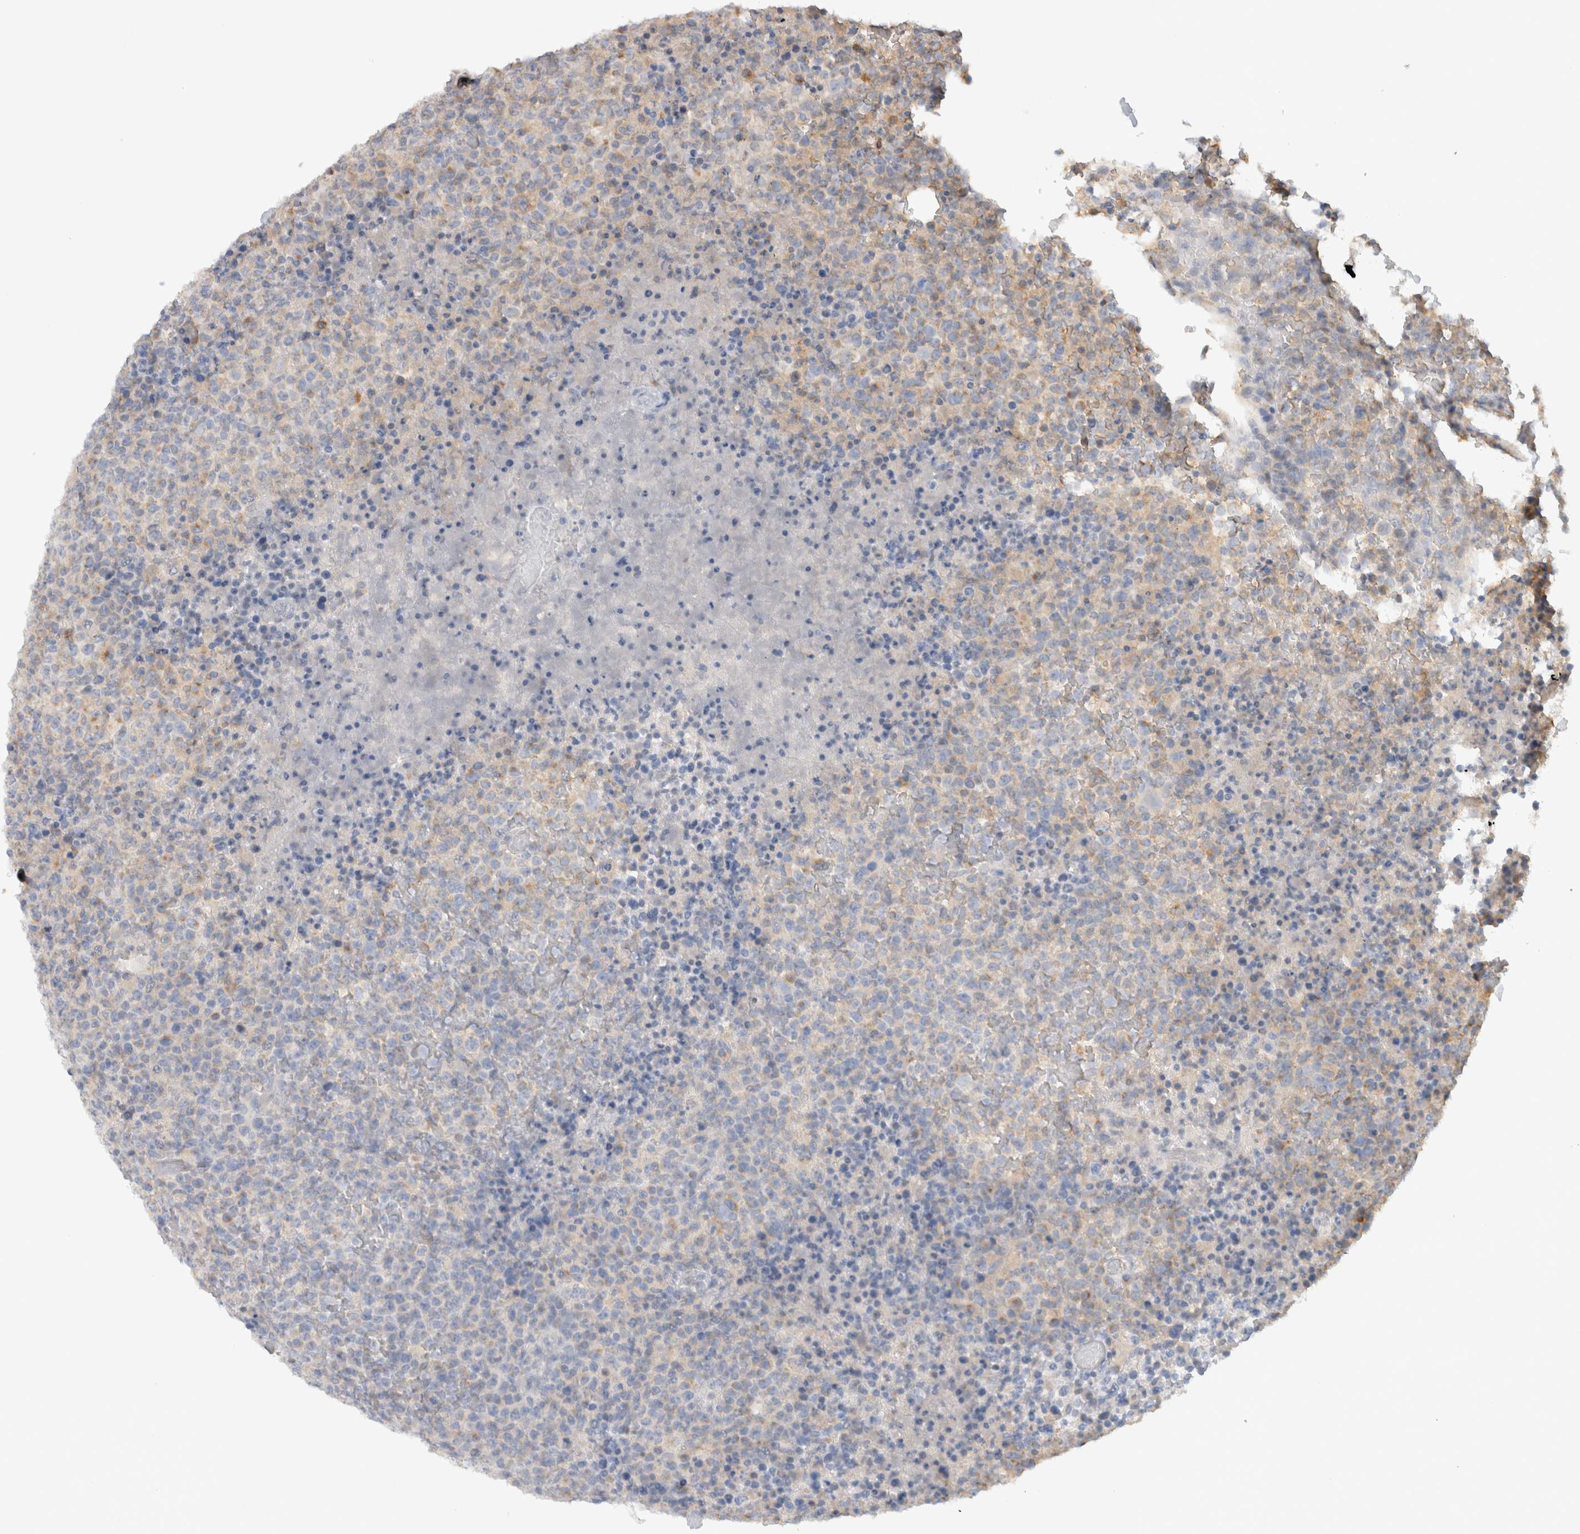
{"staining": {"intensity": "weak", "quantity": "25%-75%", "location": "cytoplasmic/membranous"}, "tissue": "lymphoma", "cell_type": "Tumor cells", "image_type": "cancer", "snomed": [{"axis": "morphology", "description": "Malignant lymphoma, non-Hodgkin's type, High grade"}, {"axis": "topography", "description": "Lymph node"}], "caption": "Human lymphoma stained with a brown dye demonstrates weak cytoplasmic/membranous positive positivity in about 25%-75% of tumor cells.", "gene": "GAS1", "patient": {"sex": "male", "age": 13}}